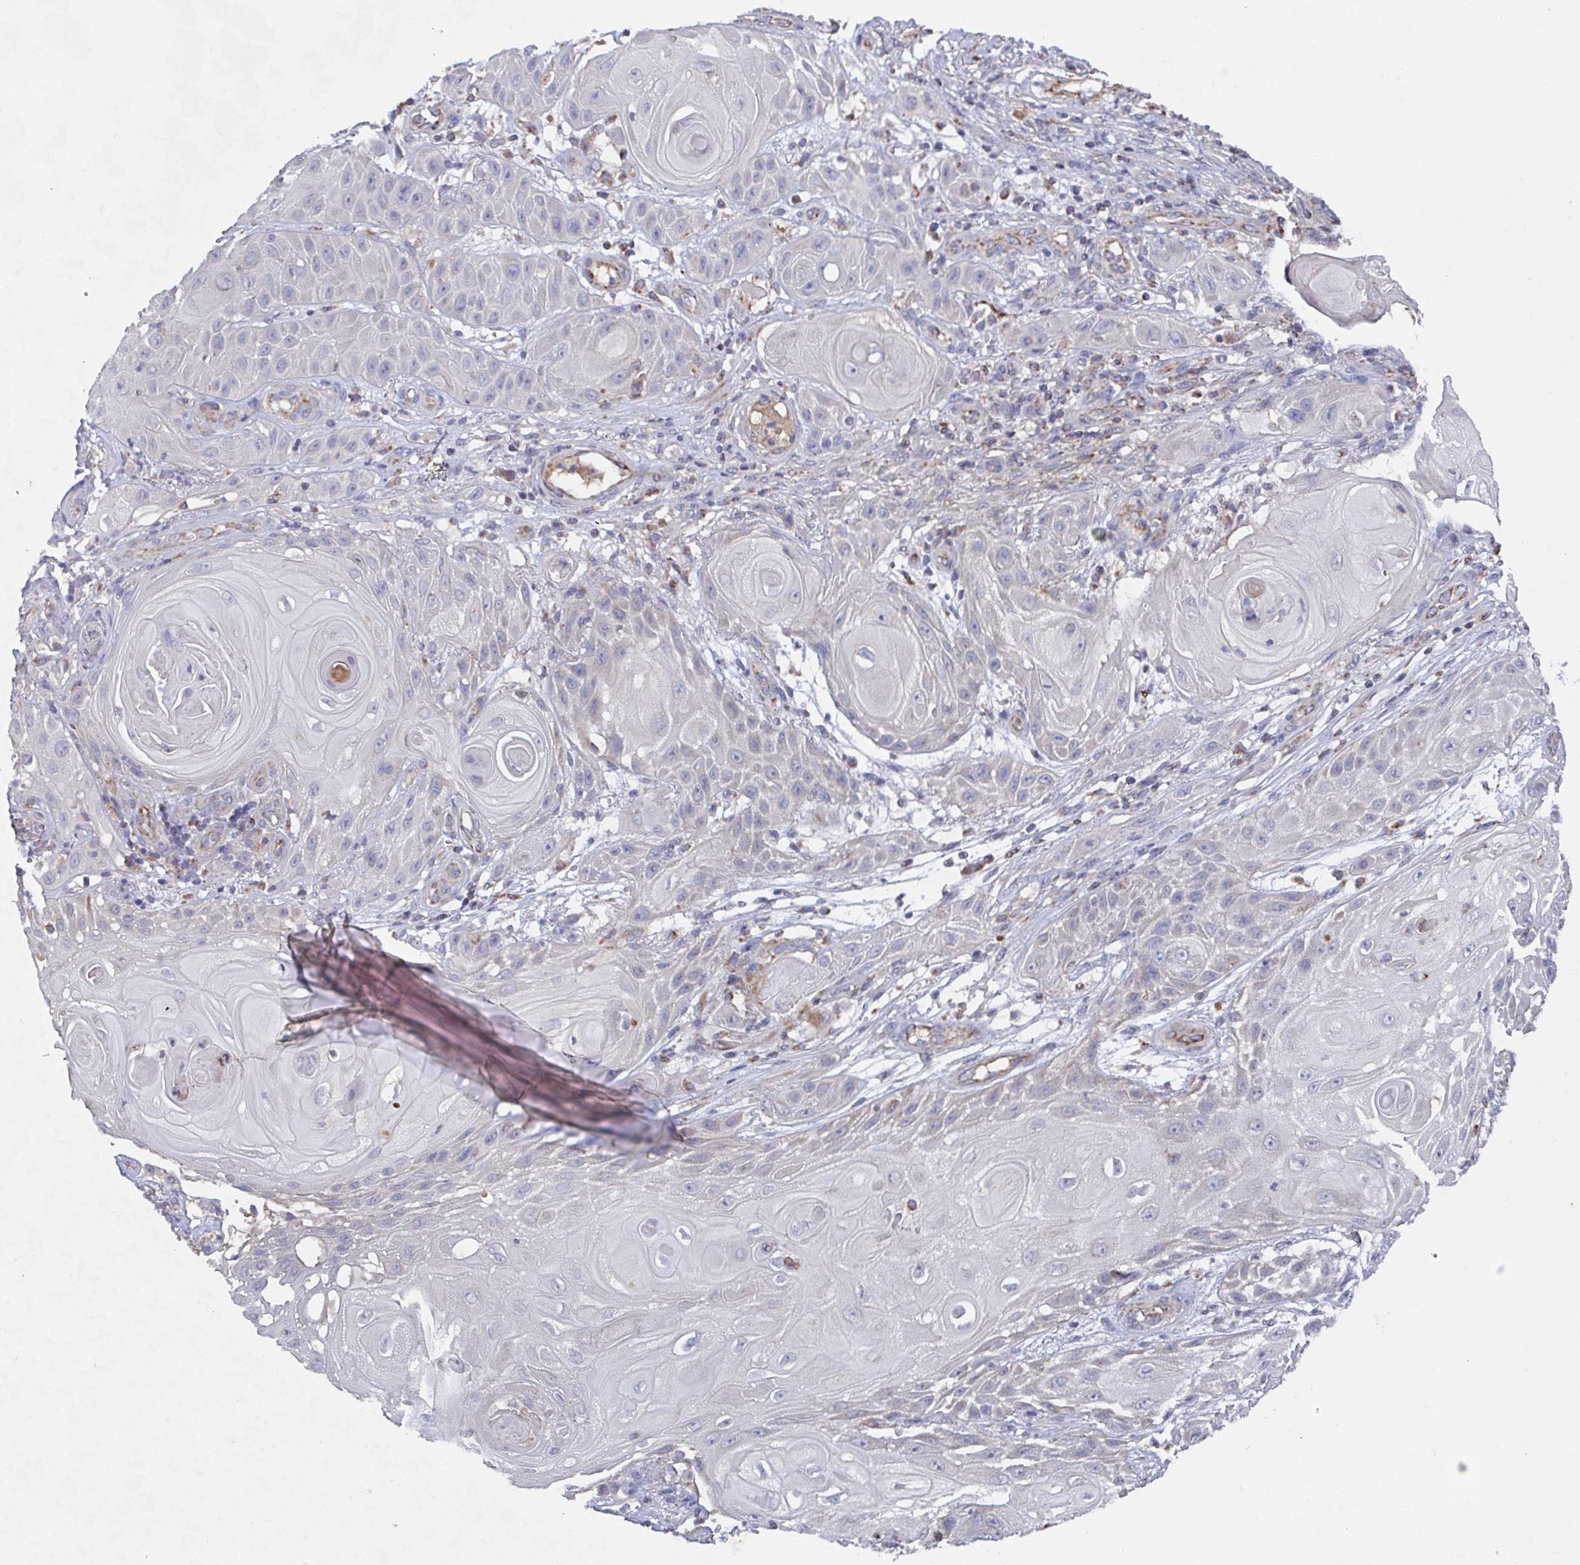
{"staining": {"intensity": "negative", "quantity": "none", "location": "none"}, "tissue": "skin cancer", "cell_type": "Tumor cells", "image_type": "cancer", "snomed": [{"axis": "morphology", "description": "Squamous cell carcinoma, NOS"}, {"axis": "topography", "description": "Skin"}], "caption": "Tumor cells are negative for brown protein staining in skin cancer (squamous cell carcinoma).", "gene": "MT-ND3", "patient": {"sex": "male", "age": 62}}